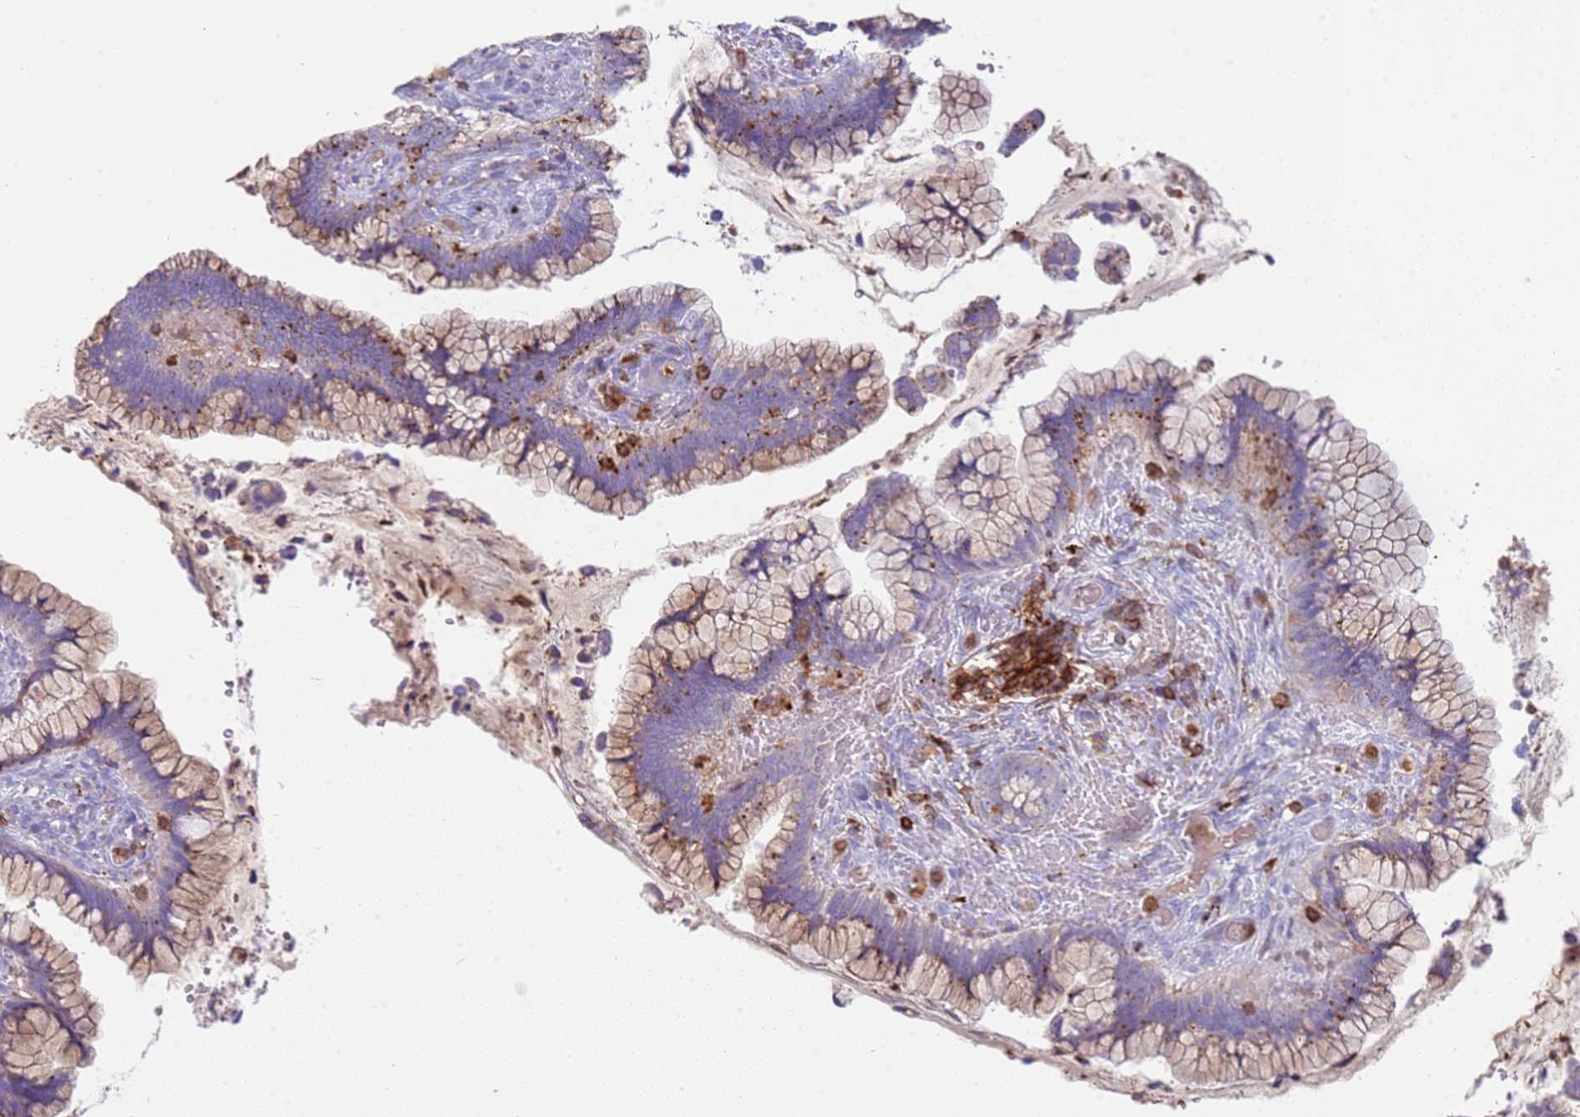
{"staining": {"intensity": "strong", "quantity": "25%-75%", "location": "cytoplasmic/membranous"}, "tissue": "cervical cancer", "cell_type": "Tumor cells", "image_type": "cancer", "snomed": [{"axis": "morphology", "description": "Adenocarcinoma, NOS"}, {"axis": "topography", "description": "Cervix"}], "caption": "Cervical adenocarcinoma stained with DAB IHC reveals high levels of strong cytoplasmic/membranous positivity in approximately 25%-75% of tumor cells.", "gene": "TTPAL", "patient": {"sex": "female", "age": 44}}